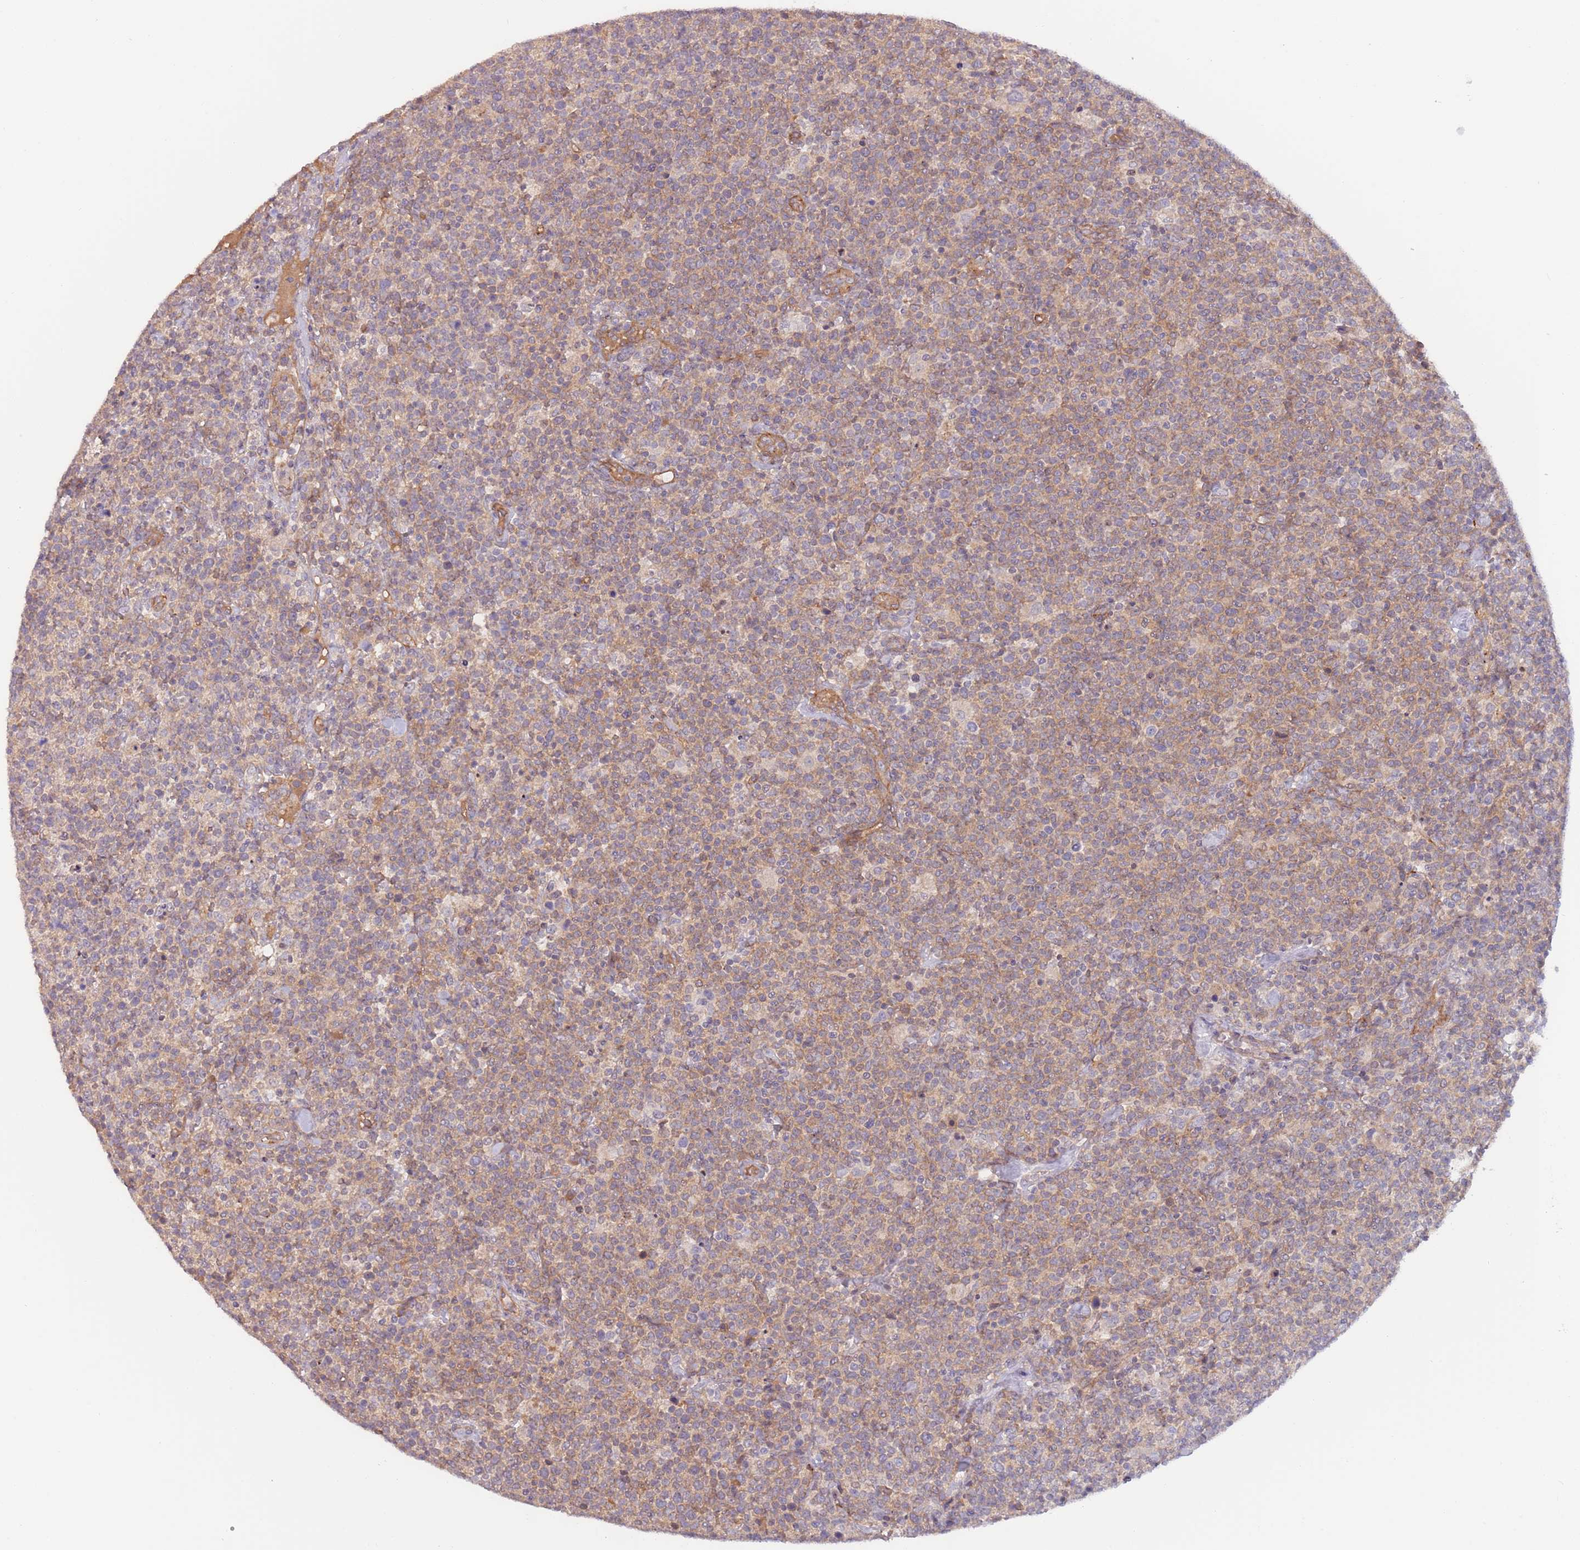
{"staining": {"intensity": "weak", "quantity": "25%-75%", "location": "cytoplasmic/membranous"}, "tissue": "lymphoma", "cell_type": "Tumor cells", "image_type": "cancer", "snomed": [{"axis": "morphology", "description": "Malignant lymphoma, non-Hodgkin's type, High grade"}, {"axis": "topography", "description": "Lymph node"}], "caption": "An image showing weak cytoplasmic/membranous staining in about 25%-75% of tumor cells in lymphoma, as visualized by brown immunohistochemical staining.", "gene": "SAV1", "patient": {"sex": "male", "age": 61}}